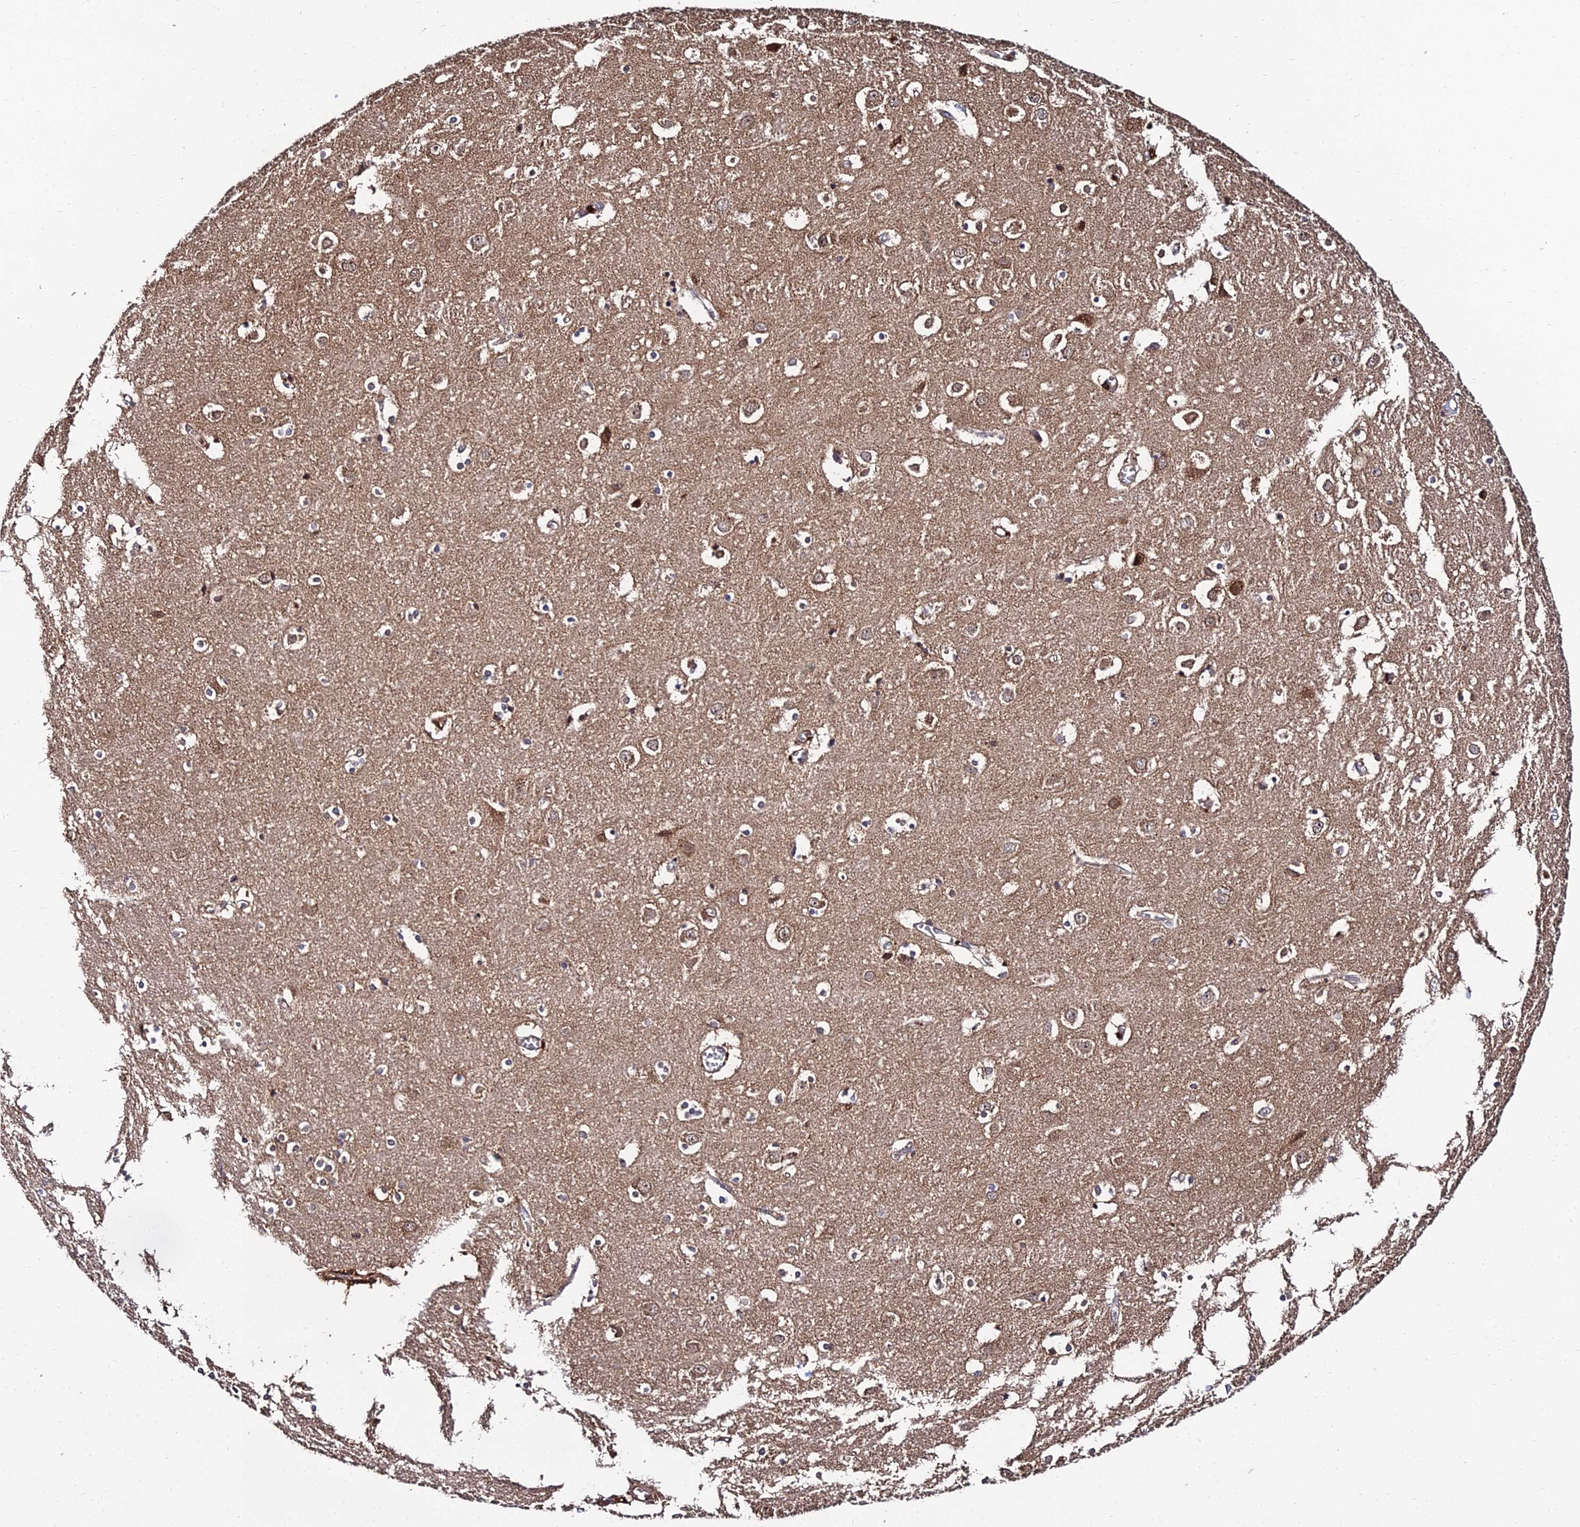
{"staining": {"intensity": "moderate", "quantity": ">75%", "location": "cytoplasmic/membranous"}, "tissue": "cerebral cortex", "cell_type": "Endothelial cells", "image_type": "normal", "snomed": [{"axis": "morphology", "description": "Normal tissue, NOS"}, {"axis": "topography", "description": "Cerebral cortex"}], "caption": "This photomicrograph demonstrates unremarkable cerebral cortex stained with immunohistochemistry (IHC) to label a protein in brown. The cytoplasmic/membranous of endothelial cells show moderate positivity for the protein. Nuclei are counter-stained blue.", "gene": "ENSG00000258465", "patient": {"sex": "male", "age": 54}}